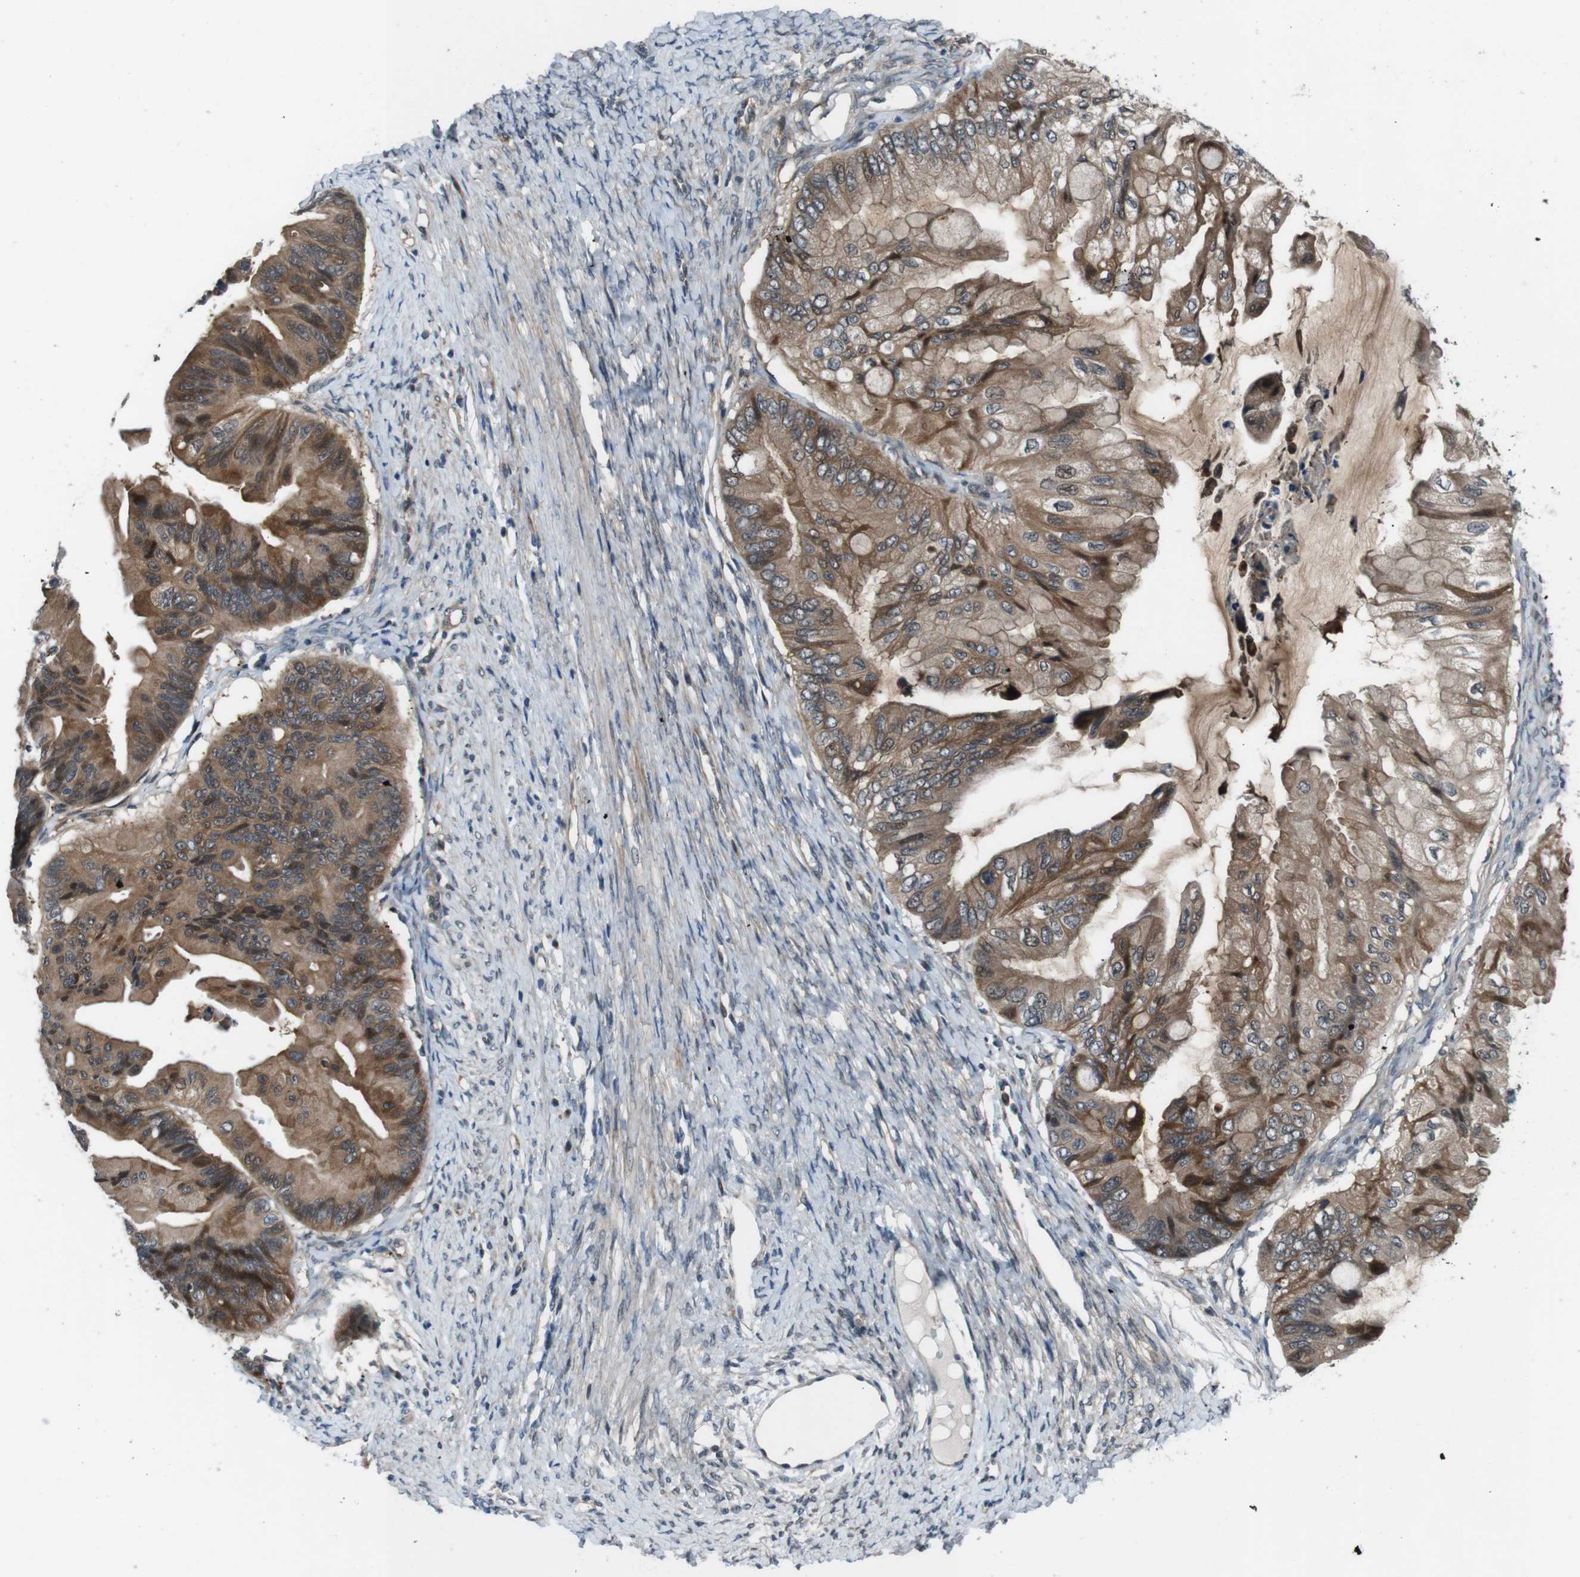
{"staining": {"intensity": "moderate", "quantity": ">75%", "location": "cytoplasmic/membranous,nuclear"}, "tissue": "ovarian cancer", "cell_type": "Tumor cells", "image_type": "cancer", "snomed": [{"axis": "morphology", "description": "Cystadenocarcinoma, mucinous, NOS"}, {"axis": "topography", "description": "Ovary"}], "caption": "Protein positivity by IHC reveals moderate cytoplasmic/membranous and nuclear expression in about >75% of tumor cells in mucinous cystadenocarcinoma (ovarian). The staining is performed using DAB (3,3'-diaminobenzidine) brown chromogen to label protein expression. The nuclei are counter-stained blue using hematoxylin.", "gene": "LRP5", "patient": {"sex": "female", "age": 61}}